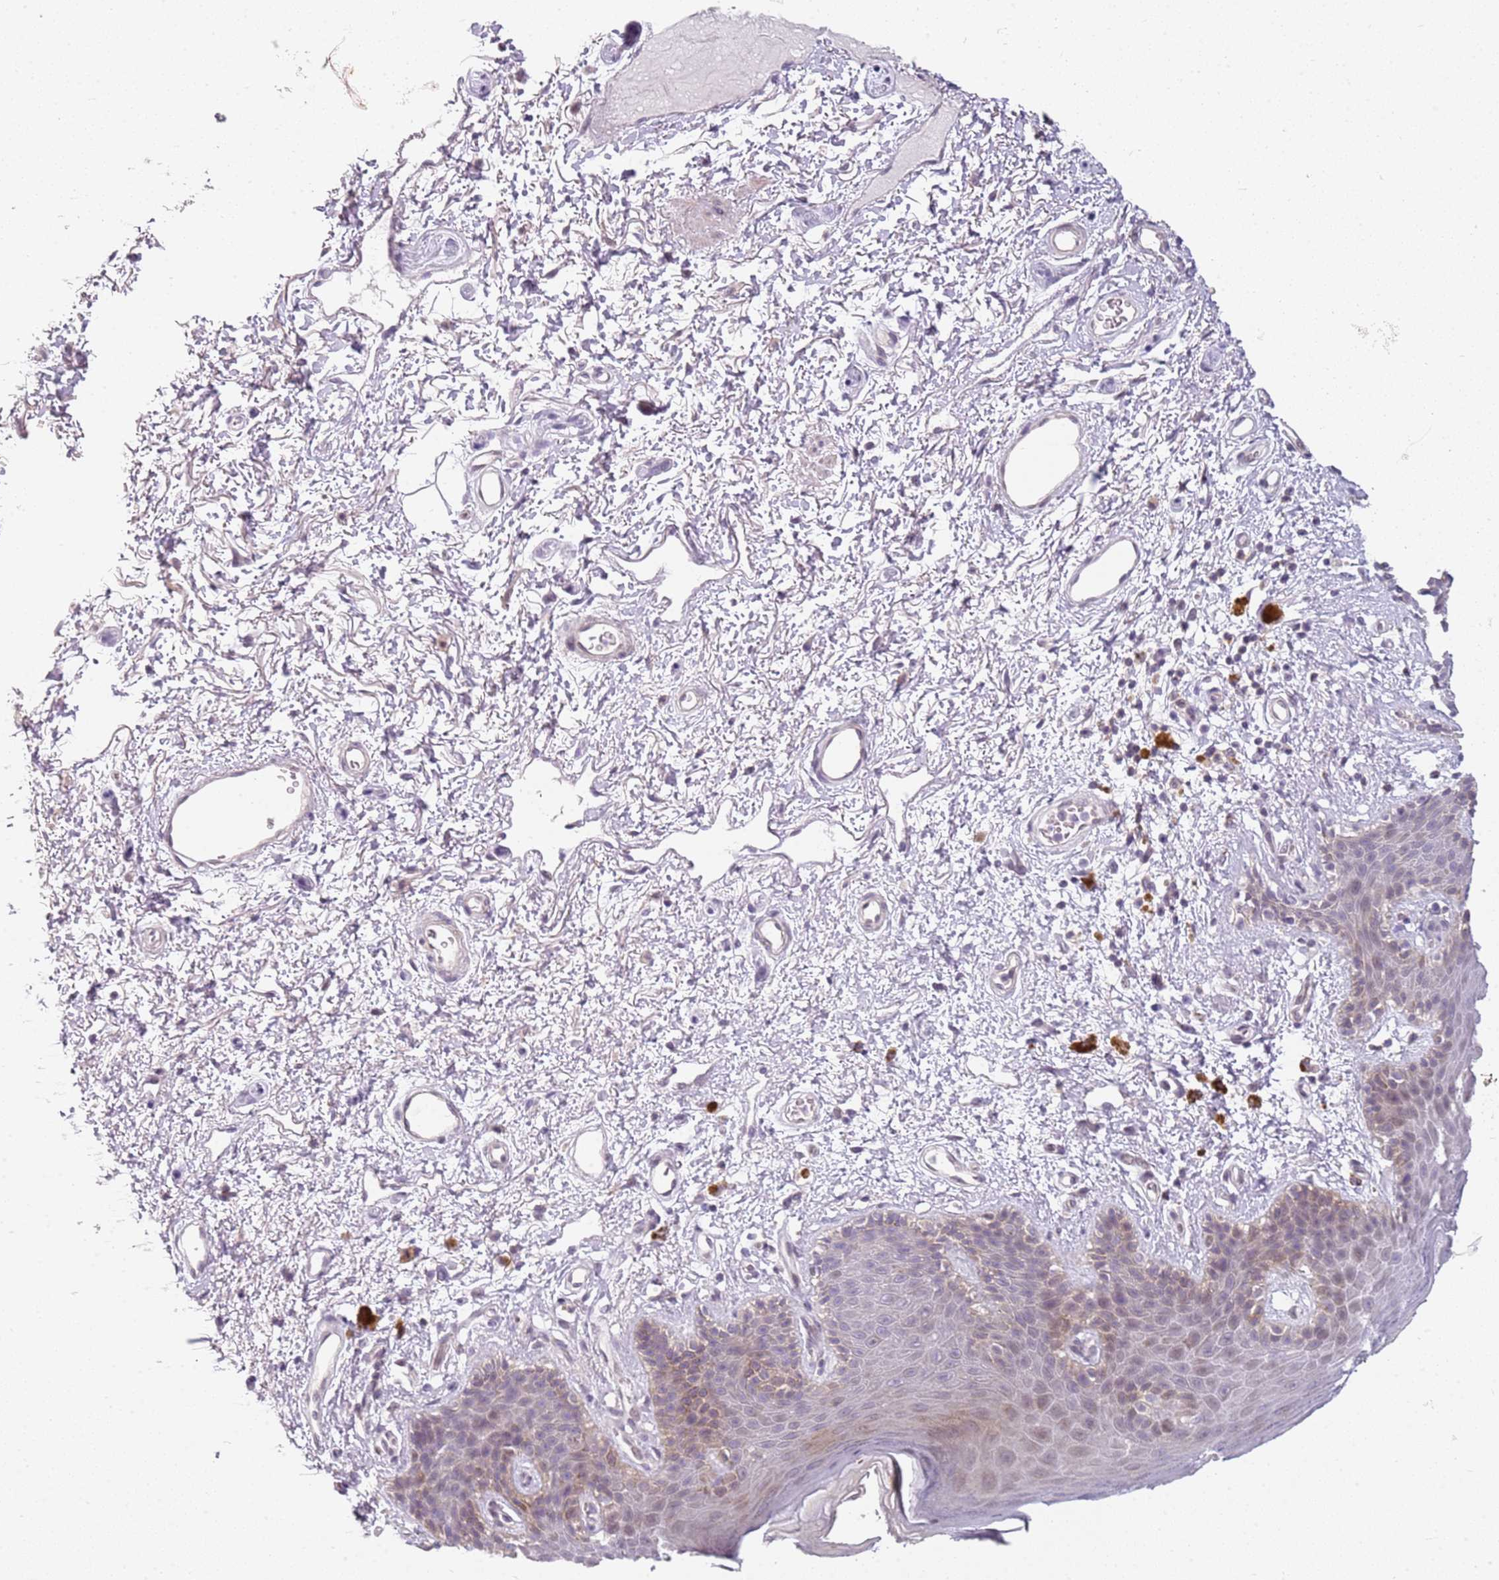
{"staining": {"intensity": "weak", "quantity": "<25%", "location": "cytoplasmic/membranous"}, "tissue": "skin", "cell_type": "Epidermal cells", "image_type": "normal", "snomed": [{"axis": "morphology", "description": "Normal tissue, NOS"}, {"axis": "topography", "description": "Anal"}], "caption": "This is an immunohistochemistry photomicrograph of normal skin. There is no positivity in epidermal cells.", "gene": "DEFB116", "patient": {"sex": "female", "age": 46}}